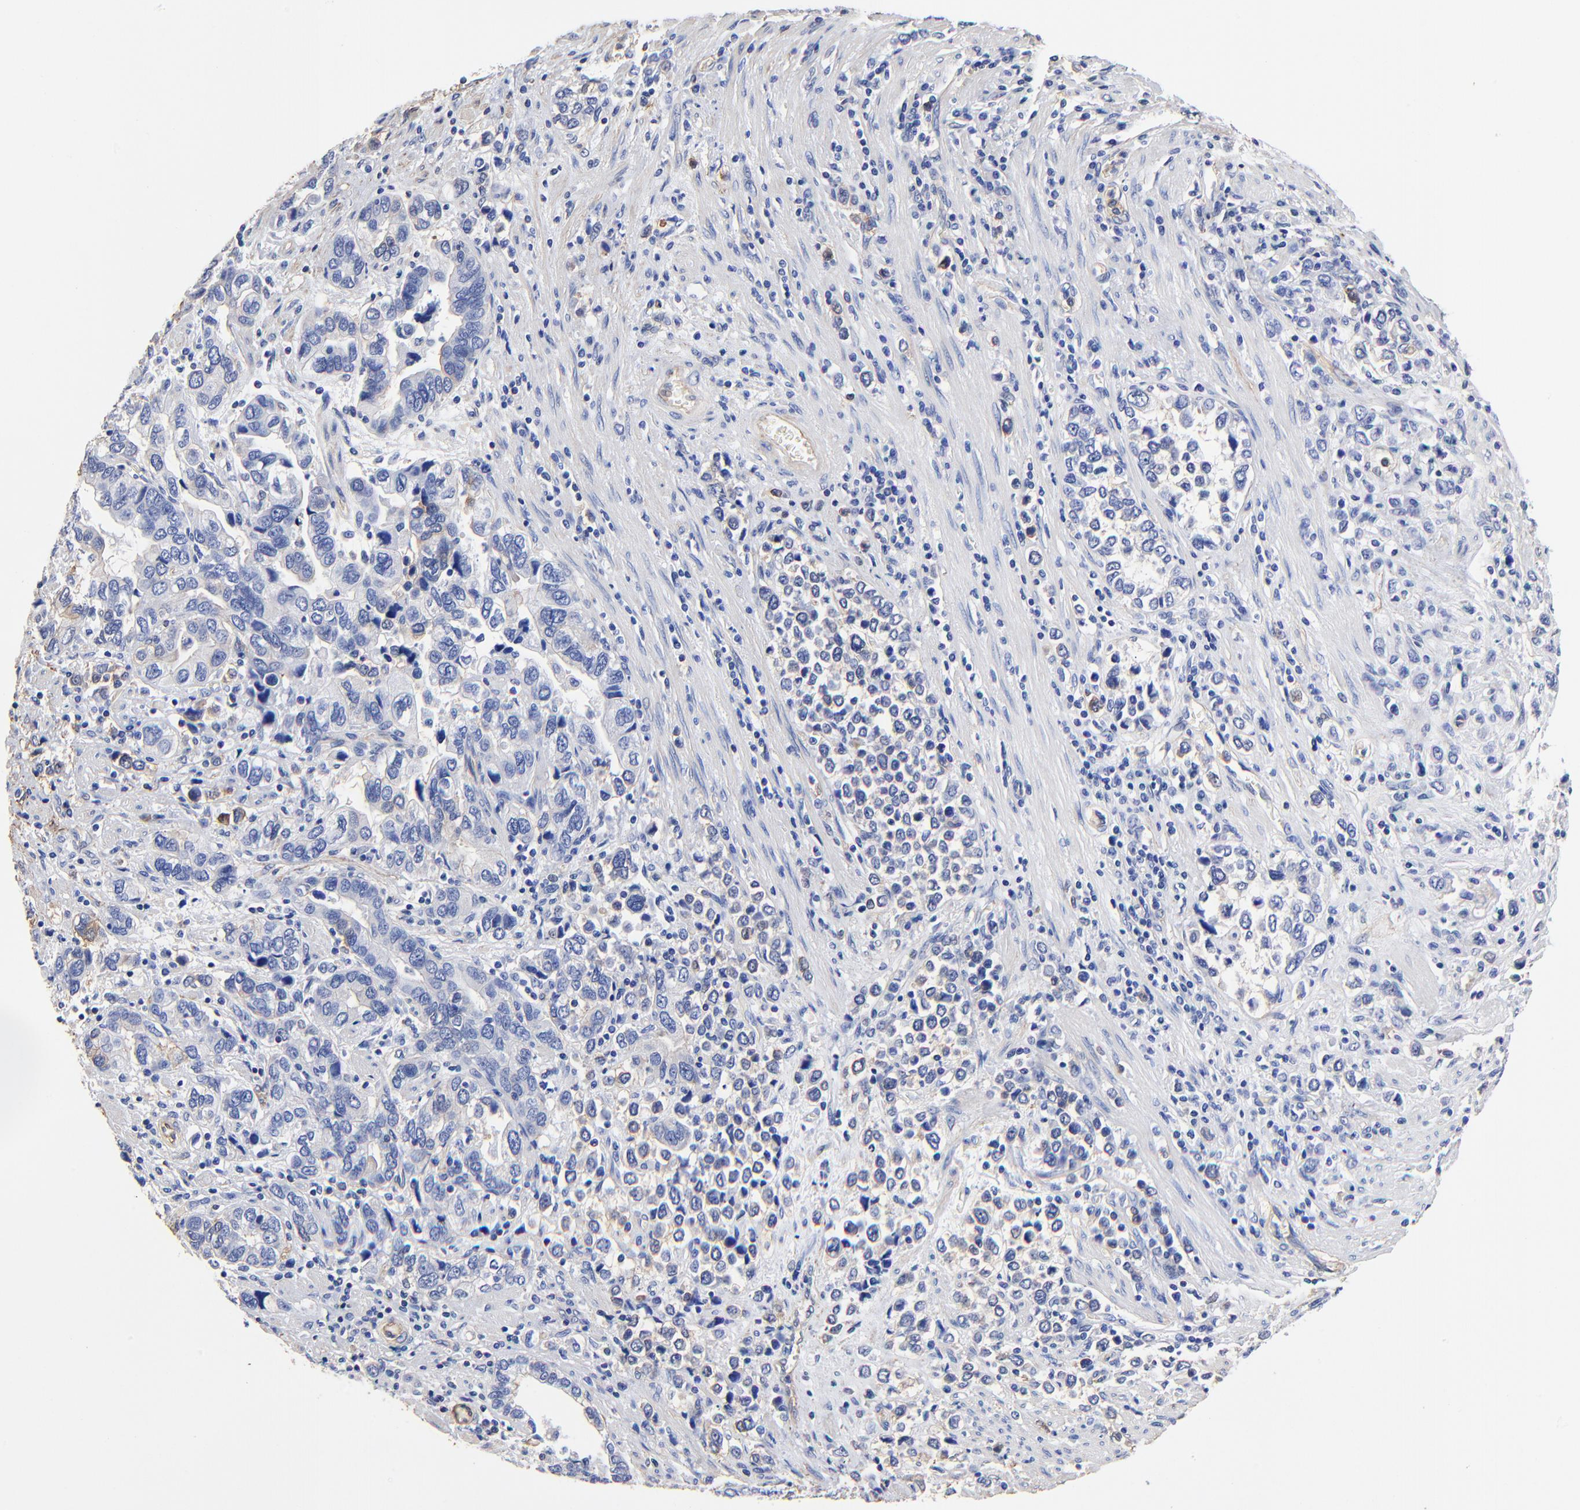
{"staining": {"intensity": "negative", "quantity": "none", "location": "none"}, "tissue": "stomach cancer", "cell_type": "Tumor cells", "image_type": "cancer", "snomed": [{"axis": "morphology", "description": "Adenocarcinoma, NOS"}, {"axis": "topography", "description": "Stomach, upper"}], "caption": "Stomach cancer (adenocarcinoma) was stained to show a protein in brown. There is no significant staining in tumor cells. (DAB (3,3'-diaminobenzidine) IHC with hematoxylin counter stain).", "gene": "TAGLN2", "patient": {"sex": "male", "age": 76}}